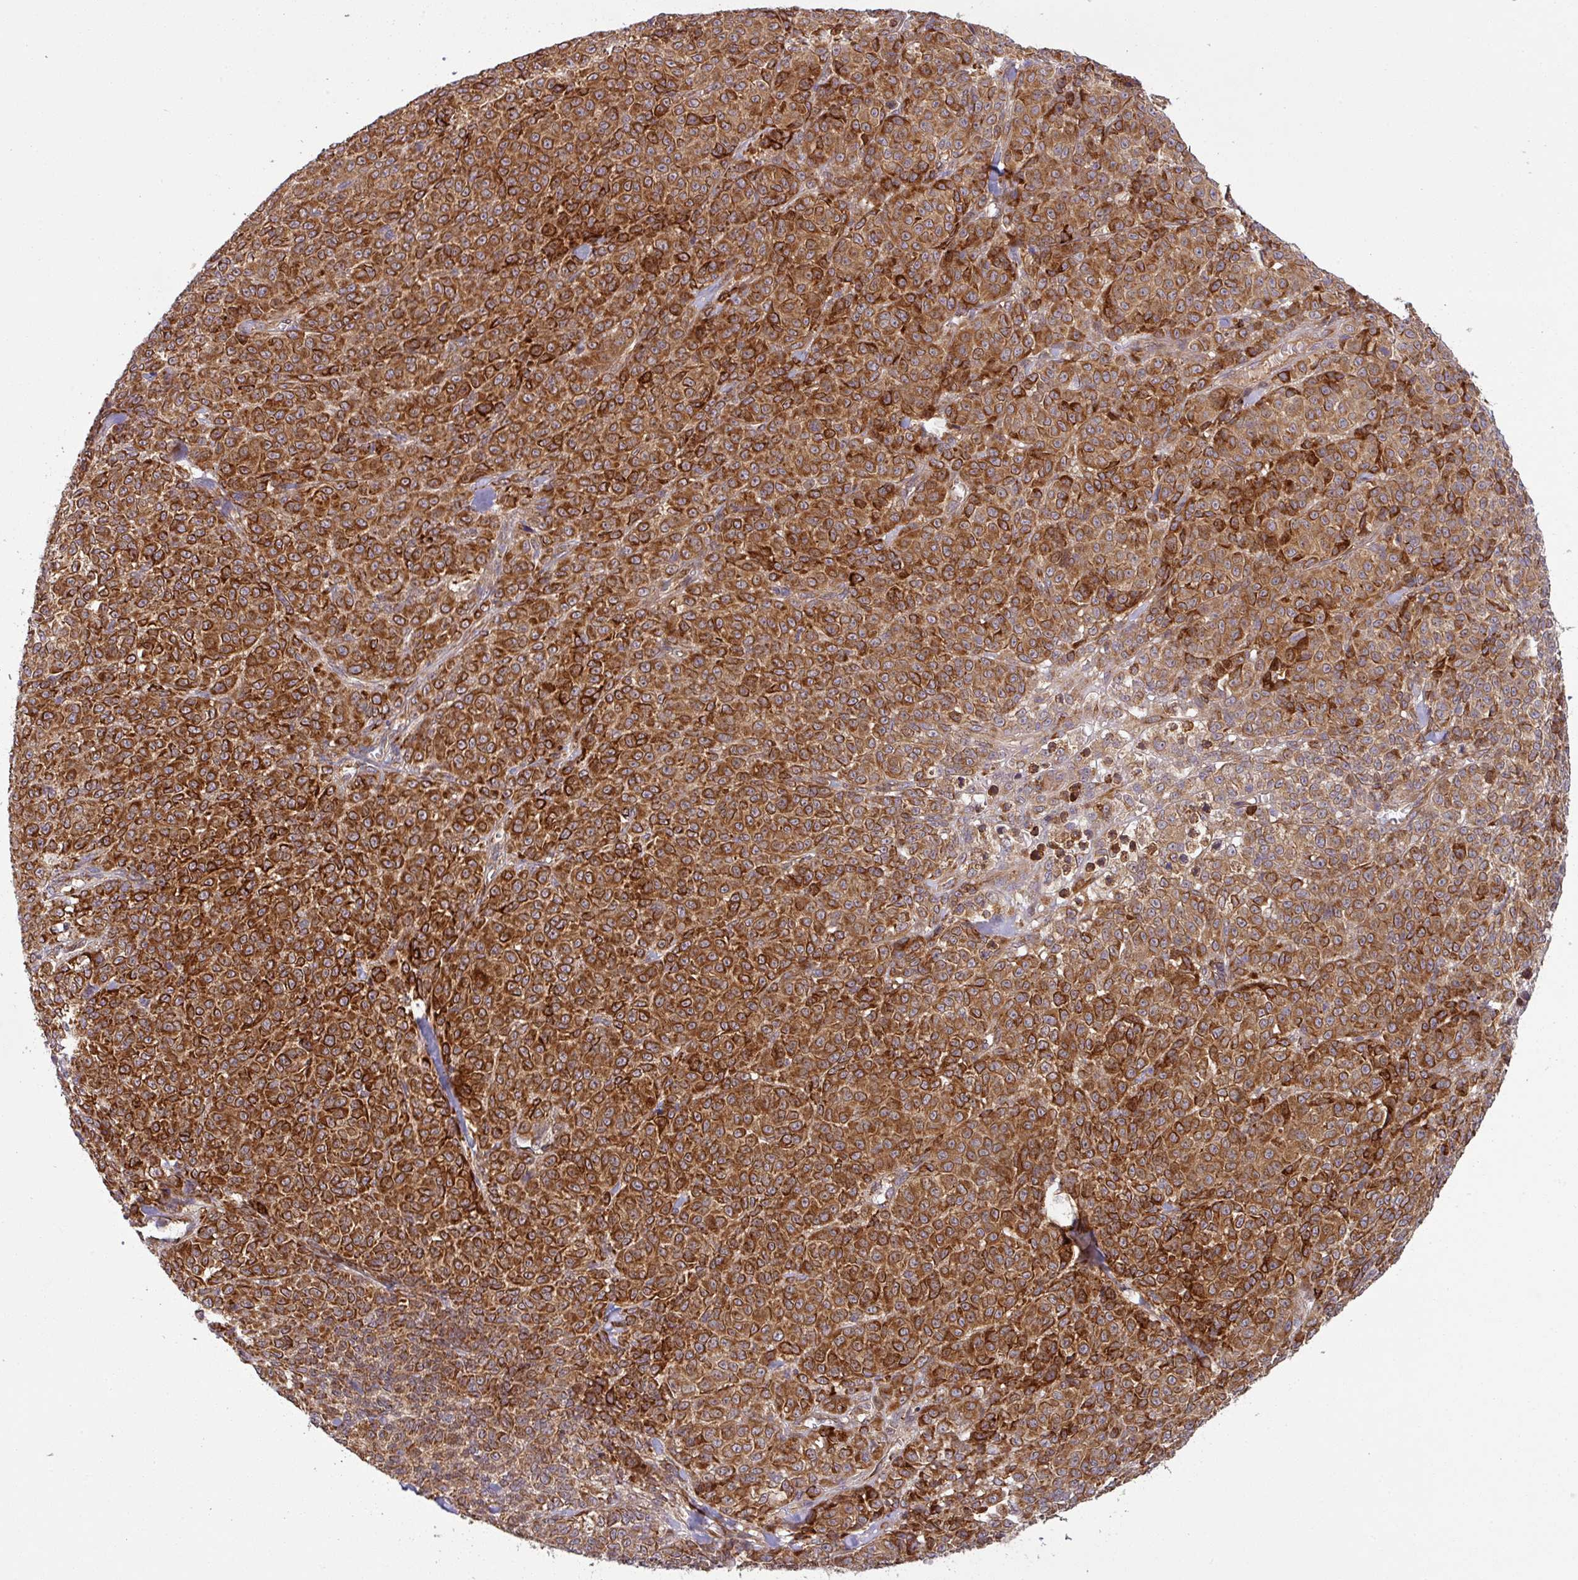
{"staining": {"intensity": "strong", "quantity": ">75%", "location": "cytoplasmic/membranous"}, "tissue": "melanoma", "cell_type": "Tumor cells", "image_type": "cancer", "snomed": [{"axis": "morphology", "description": "Normal tissue, NOS"}, {"axis": "morphology", "description": "Malignant melanoma, NOS"}, {"axis": "topography", "description": "Skin"}], "caption": "Strong cytoplasmic/membranous protein expression is seen in about >75% of tumor cells in malignant melanoma. The staining is performed using DAB (3,3'-diaminobenzidine) brown chromogen to label protein expression. The nuclei are counter-stained blue using hematoxylin.", "gene": "ART1", "patient": {"sex": "female", "age": 34}}